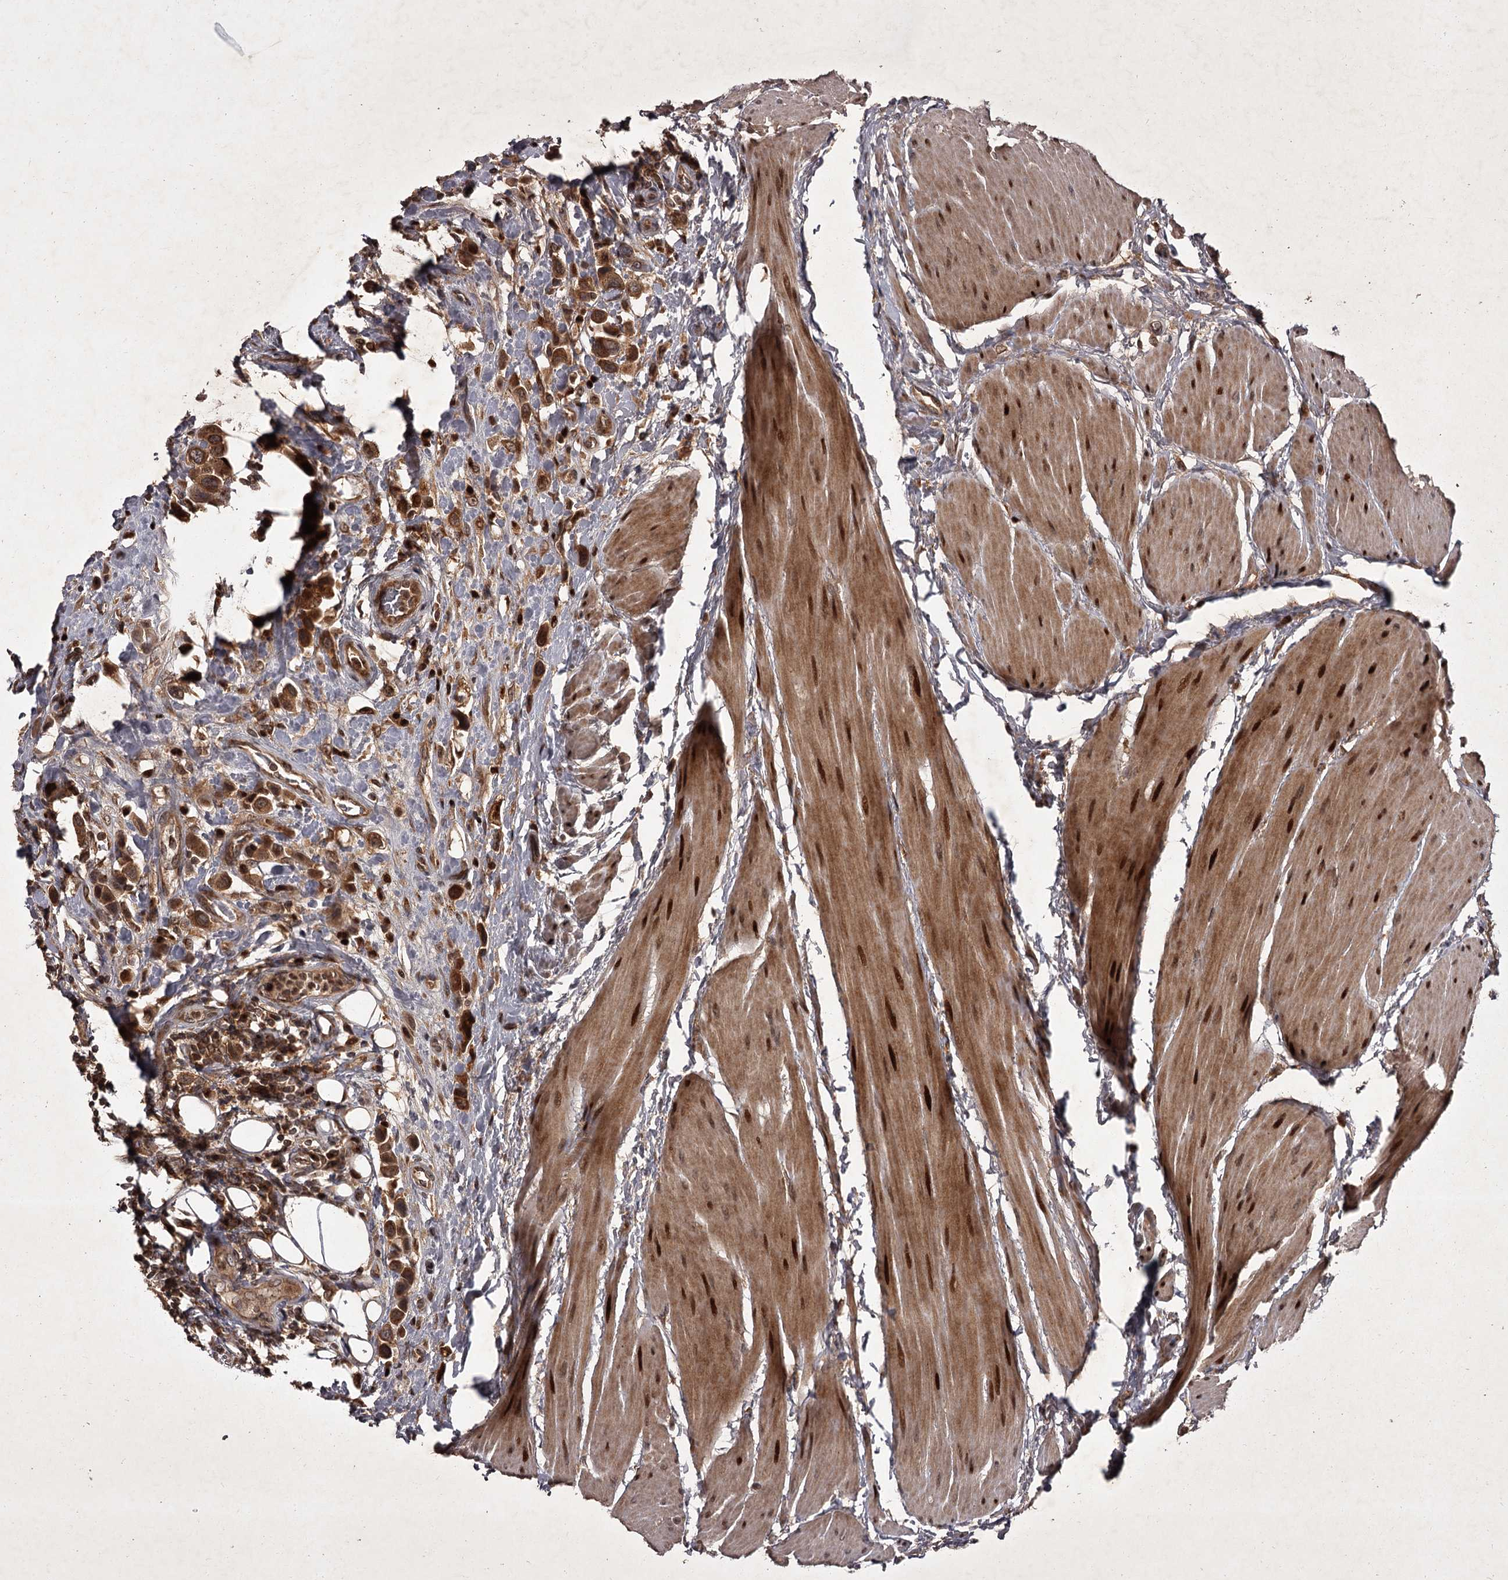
{"staining": {"intensity": "strong", "quantity": ">75%", "location": "cytoplasmic/membranous"}, "tissue": "urothelial cancer", "cell_type": "Tumor cells", "image_type": "cancer", "snomed": [{"axis": "morphology", "description": "Urothelial carcinoma, High grade"}, {"axis": "topography", "description": "Urinary bladder"}], "caption": "High-grade urothelial carcinoma stained with a brown dye shows strong cytoplasmic/membranous positive expression in about >75% of tumor cells.", "gene": "TBC1D23", "patient": {"sex": "male", "age": 50}}